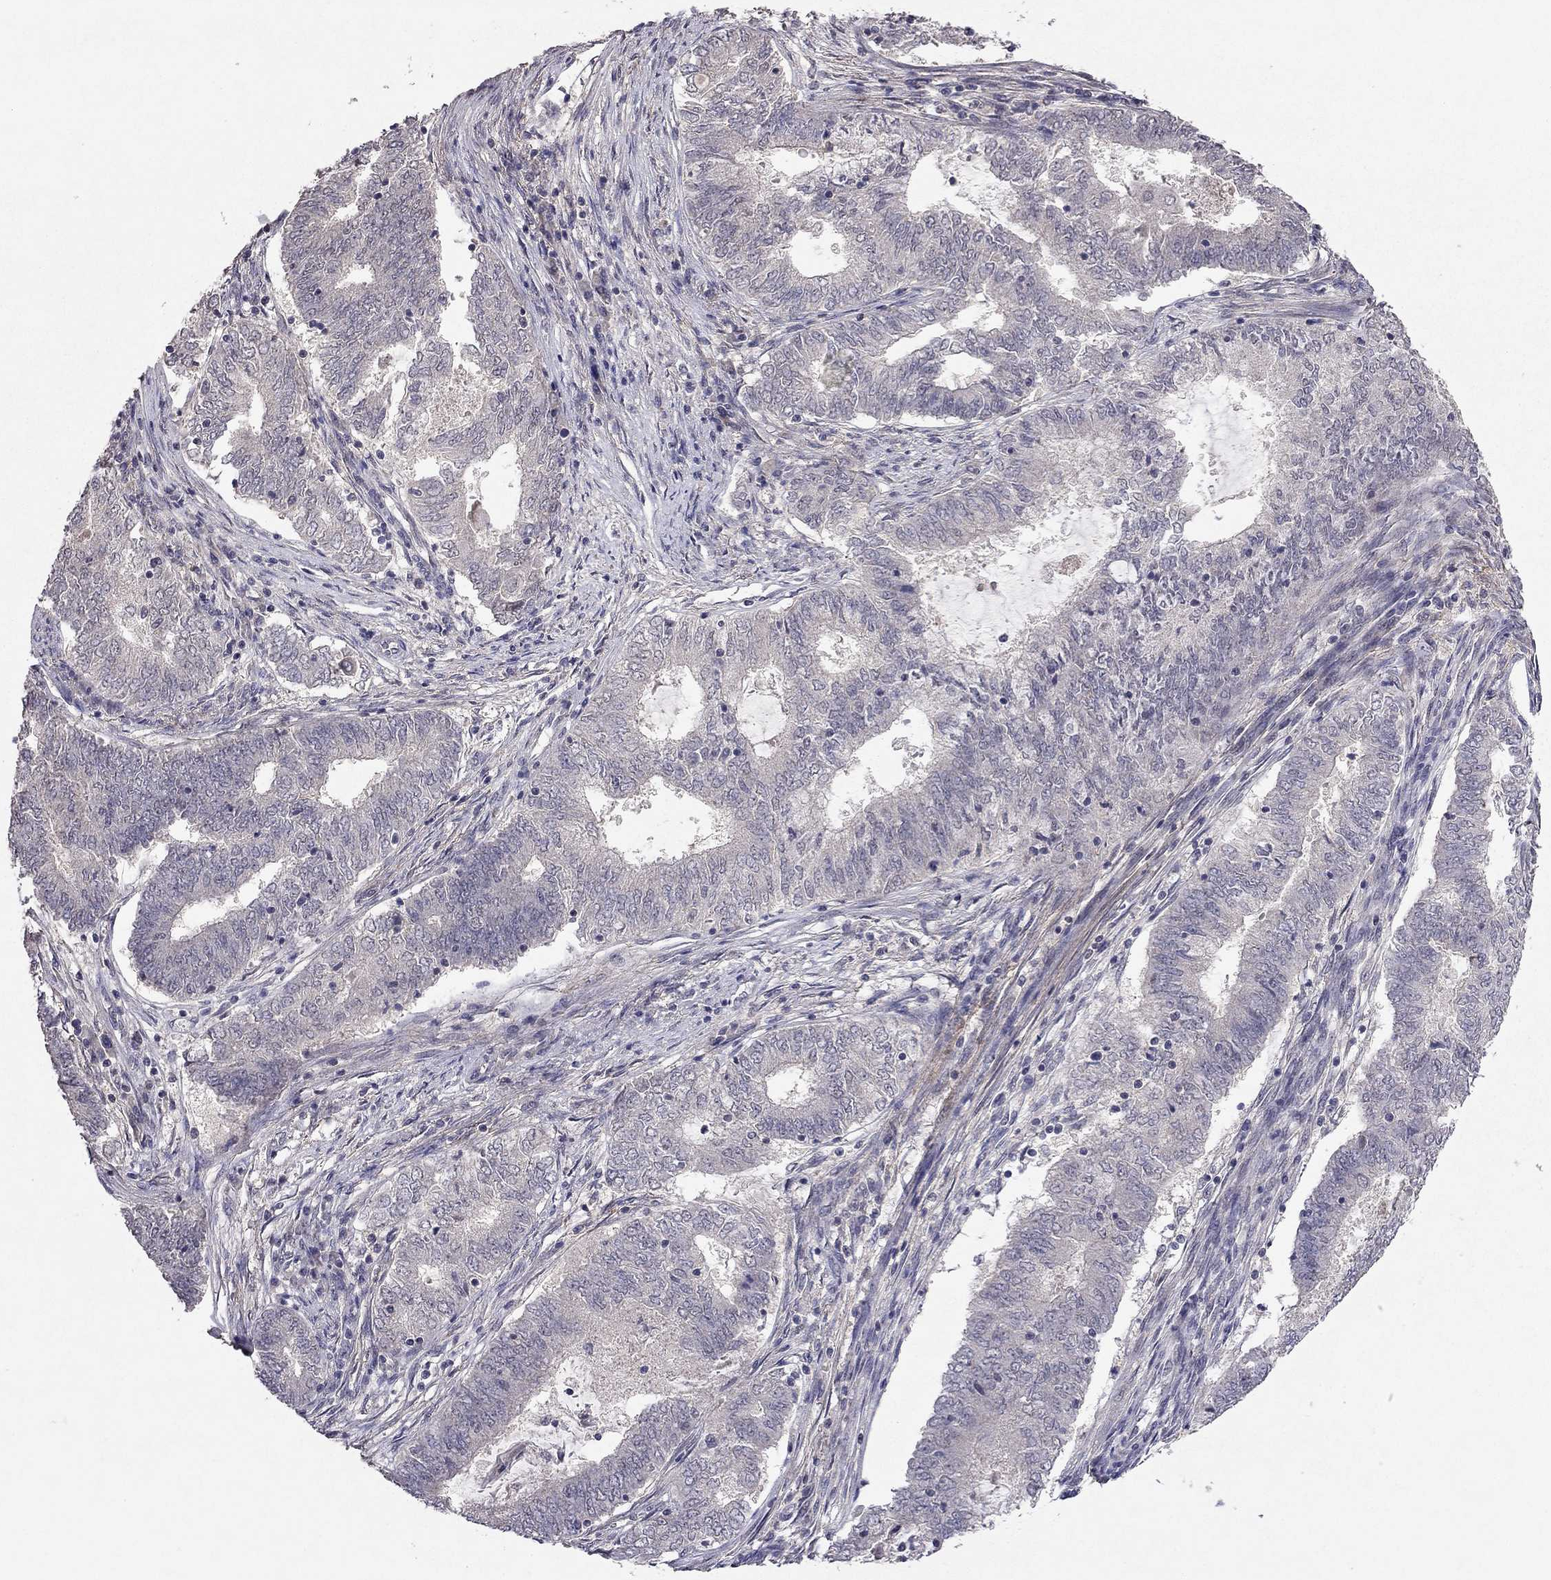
{"staining": {"intensity": "negative", "quantity": "none", "location": "none"}, "tissue": "endometrial cancer", "cell_type": "Tumor cells", "image_type": "cancer", "snomed": [{"axis": "morphology", "description": "Adenocarcinoma, NOS"}, {"axis": "topography", "description": "Endometrium"}], "caption": "Endometrial cancer (adenocarcinoma) was stained to show a protein in brown. There is no significant staining in tumor cells. The staining was performed using DAB to visualize the protein expression in brown, while the nuclei were stained in blue with hematoxylin (Magnification: 20x).", "gene": "ESR2", "patient": {"sex": "female", "age": 62}}